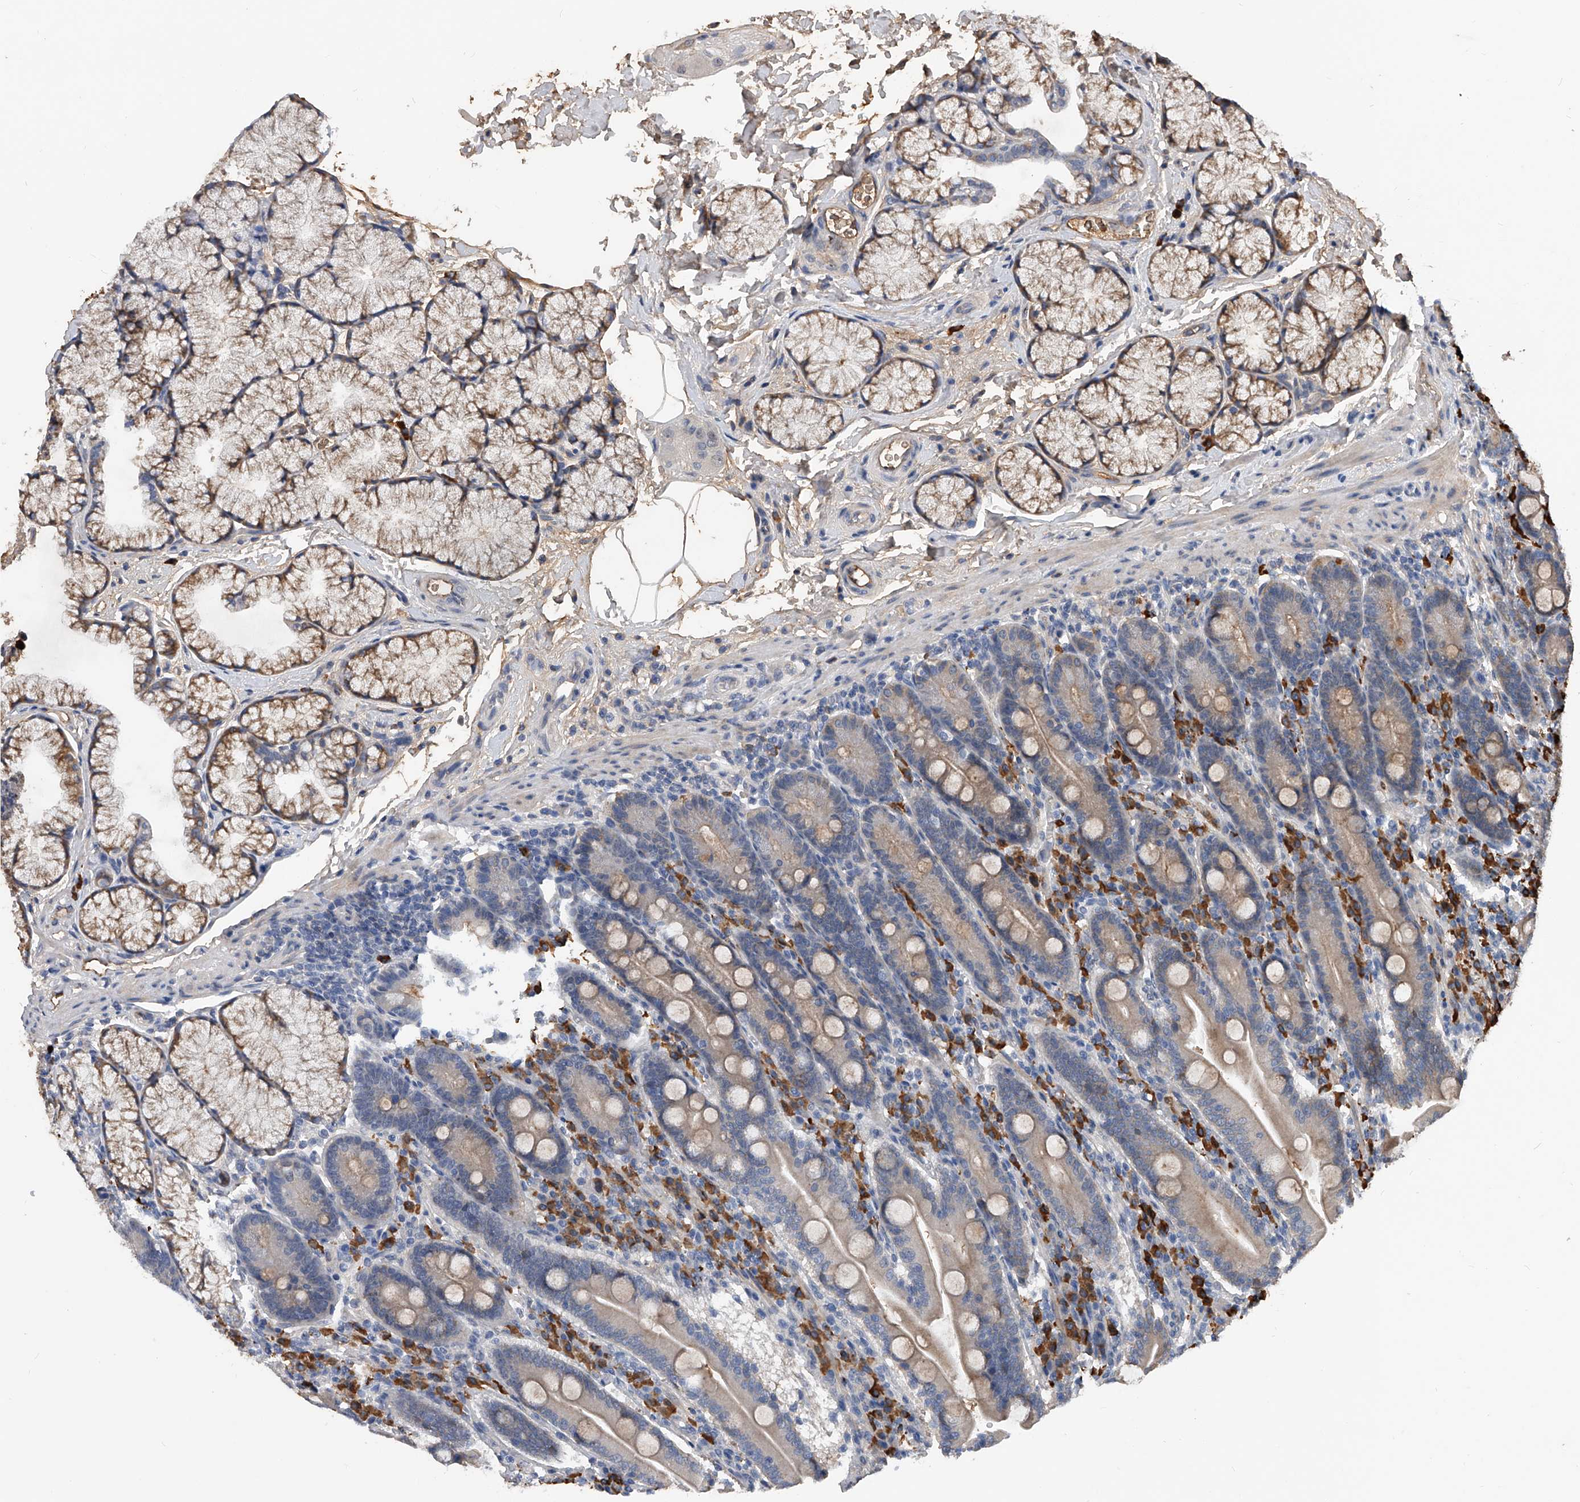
{"staining": {"intensity": "weak", "quantity": "25%-75%", "location": "cytoplasmic/membranous"}, "tissue": "duodenum", "cell_type": "Glandular cells", "image_type": "normal", "snomed": [{"axis": "morphology", "description": "Normal tissue, NOS"}, {"axis": "topography", "description": "Duodenum"}], "caption": "IHC (DAB) staining of normal human duodenum displays weak cytoplasmic/membranous protein staining in approximately 25%-75% of glandular cells.", "gene": "ZNF25", "patient": {"sex": "male", "age": 35}}